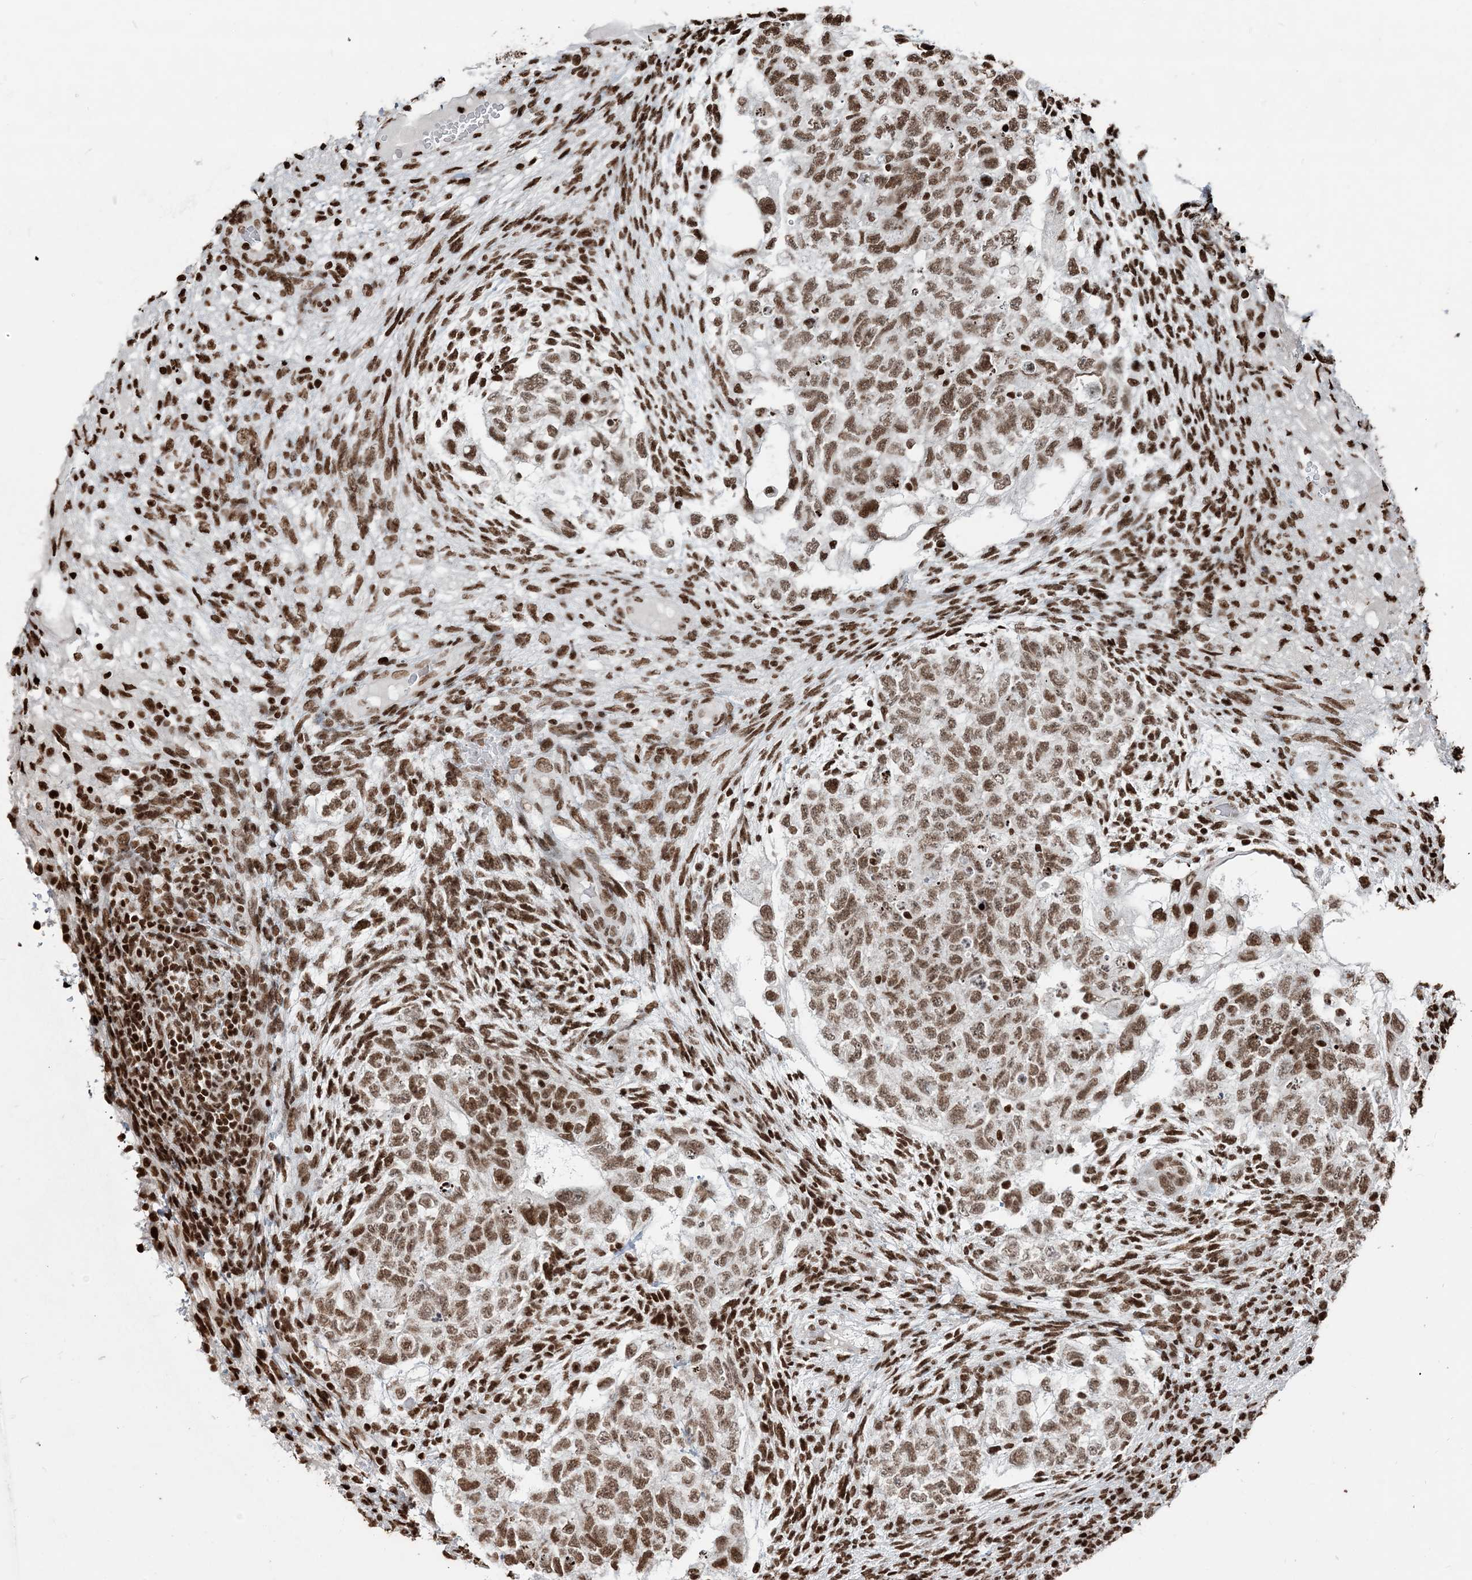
{"staining": {"intensity": "moderate", "quantity": ">75%", "location": "nuclear"}, "tissue": "testis cancer", "cell_type": "Tumor cells", "image_type": "cancer", "snomed": [{"axis": "morphology", "description": "Carcinoma, Embryonal, NOS"}, {"axis": "topography", "description": "Testis"}], "caption": "An image of human embryonal carcinoma (testis) stained for a protein shows moderate nuclear brown staining in tumor cells.", "gene": "H3-3B", "patient": {"sex": "male", "age": 36}}